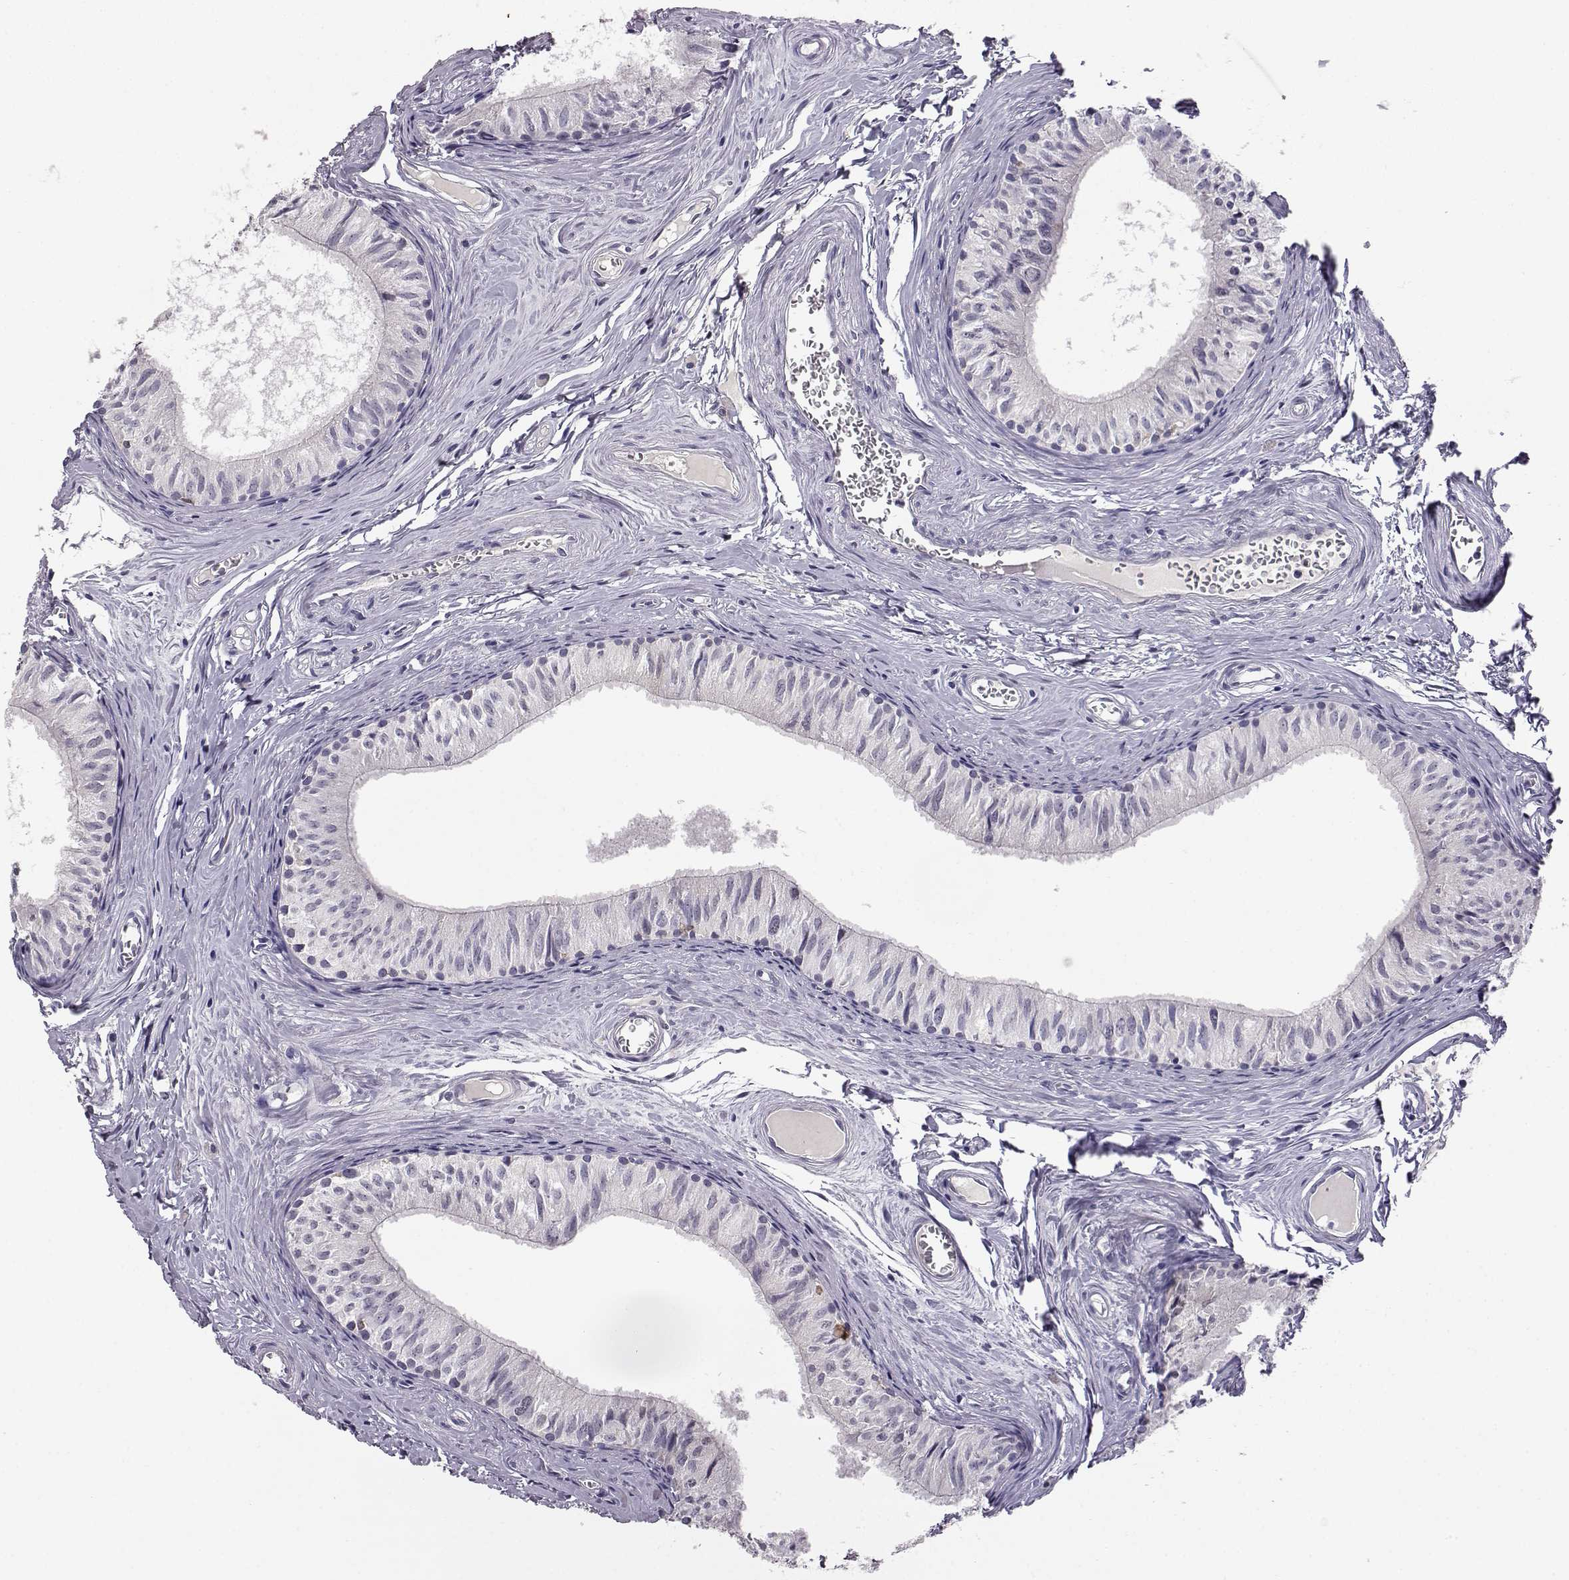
{"staining": {"intensity": "negative", "quantity": "none", "location": "none"}, "tissue": "epididymis", "cell_type": "Glandular cells", "image_type": "normal", "snomed": [{"axis": "morphology", "description": "Normal tissue, NOS"}, {"axis": "topography", "description": "Epididymis"}], "caption": "Immunohistochemistry (IHC) of benign human epididymis exhibits no staining in glandular cells. (DAB (3,3'-diaminobenzidine) IHC visualized using brightfield microscopy, high magnification).", "gene": "AKR1B1", "patient": {"sex": "male", "age": 52}}